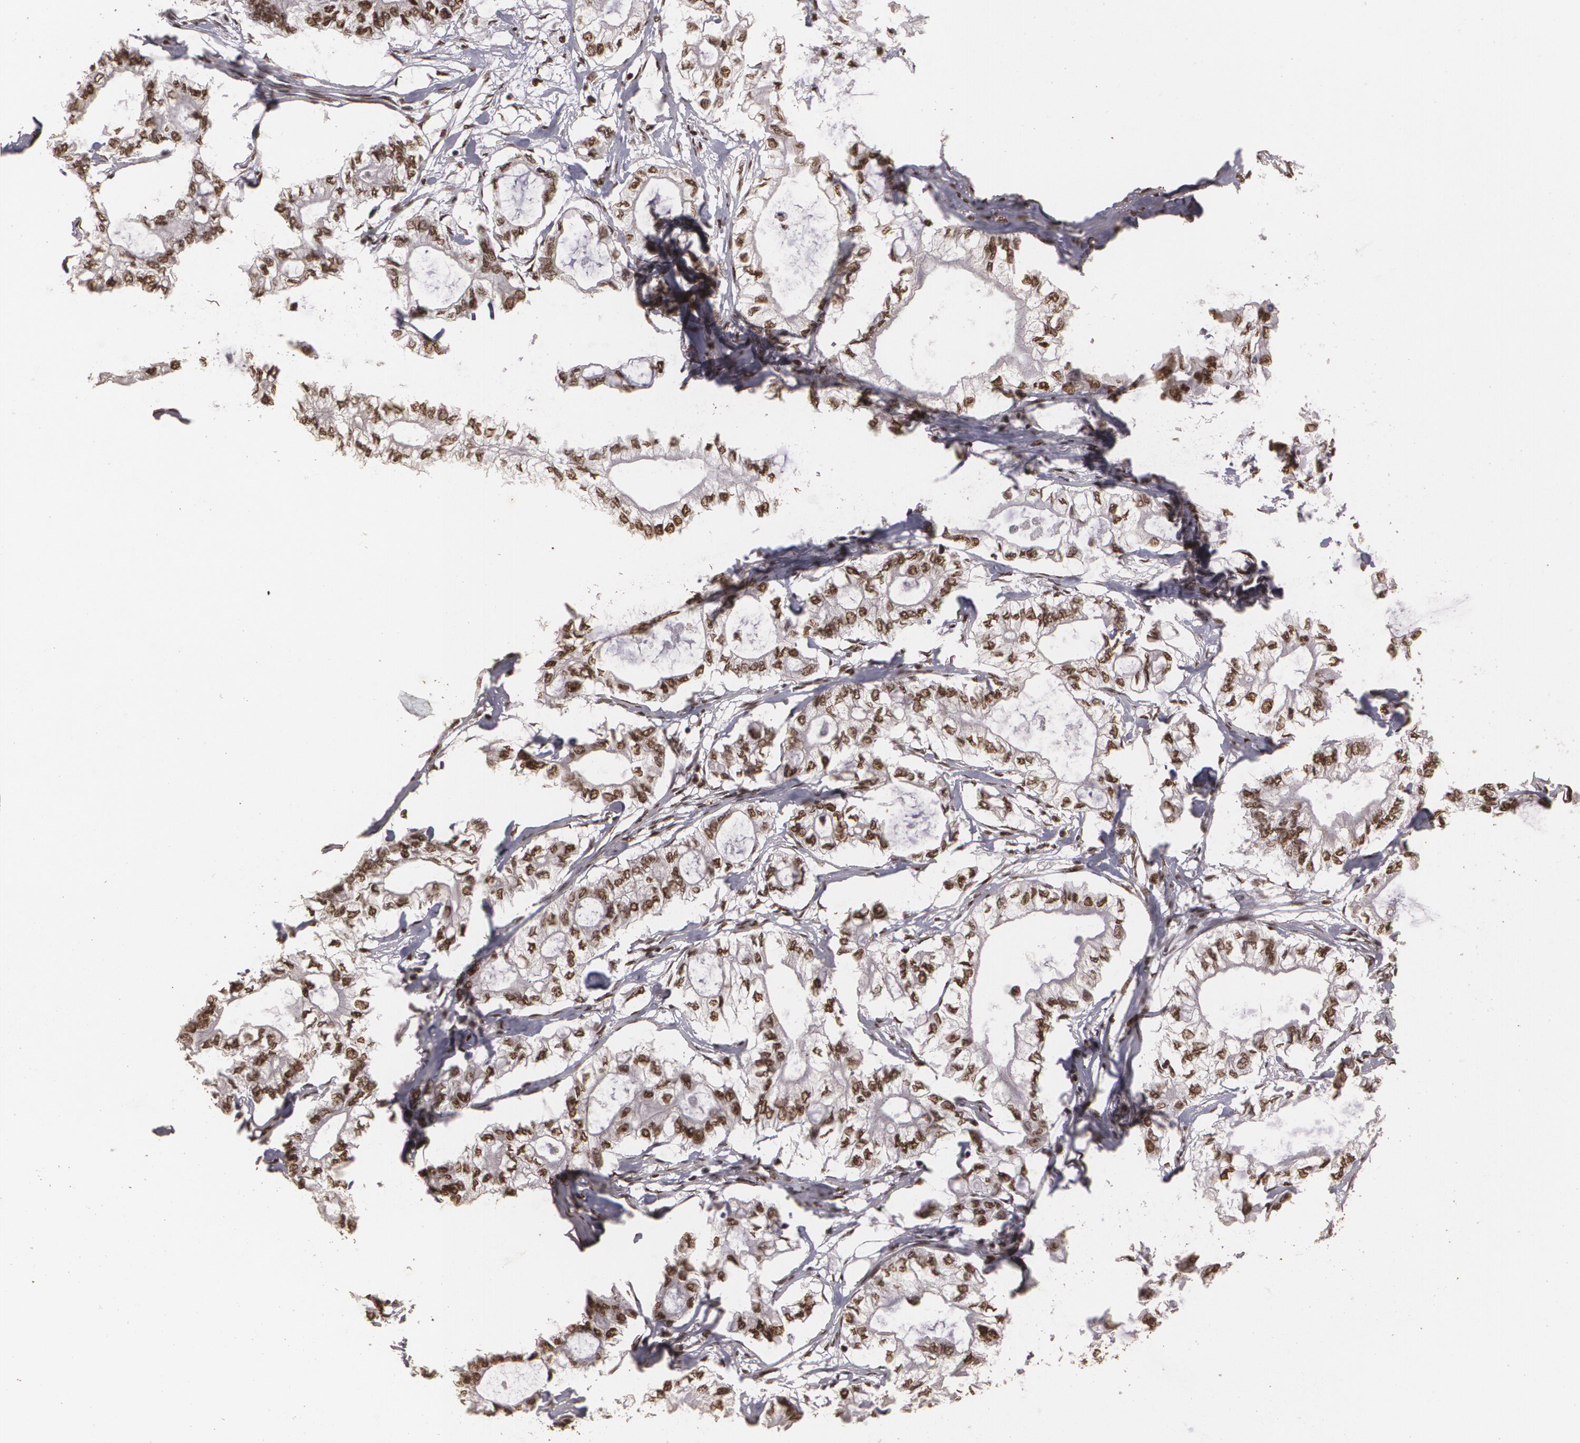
{"staining": {"intensity": "moderate", "quantity": ">75%", "location": "cytoplasmic/membranous,nuclear"}, "tissue": "pancreatic cancer", "cell_type": "Tumor cells", "image_type": "cancer", "snomed": [{"axis": "morphology", "description": "Adenocarcinoma, NOS"}, {"axis": "topography", "description": "Pancreas"}], "caption": "Immunohistochemistry (IHC) image of neoplastic tissue: pancreatic adenocarcinoma stained using immunohistochemistry (IHC) displays medium levels of moderate protein expression localized specifically in the cytoplasmic/membranous and nuclear of tumor cells, appearing as a cytoplasmic/membranous and nuclear brown color.", "gene": "RCOR1", "patient": {"sex": "male", "age": 79}}